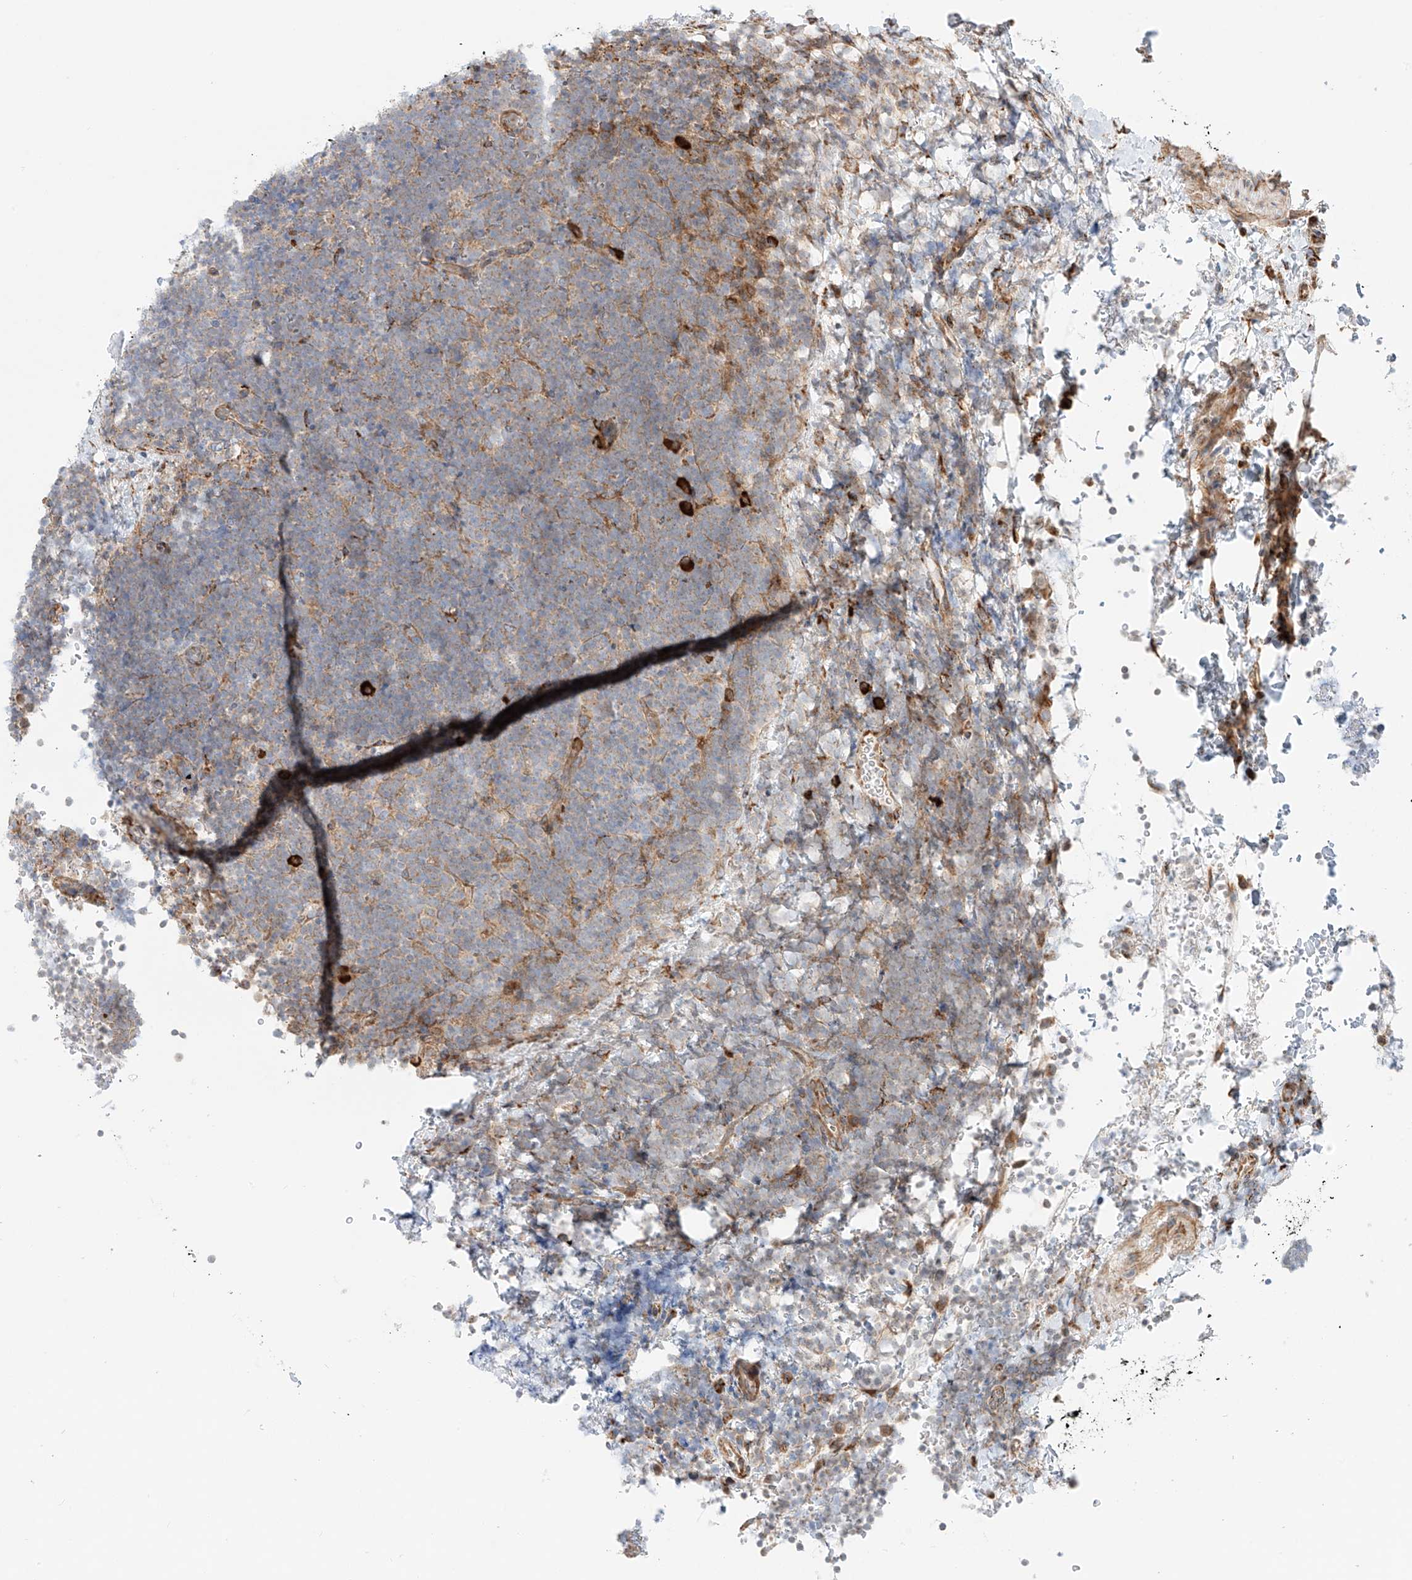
{"staining": {"intensity": "weak", "quantity": "<25%", "location": "cytoplasmic/membranous"}, "tissue": "lymphoma", "cell_type": "Tumor cells", "image_type": "cancer", "snomed": [{"axis": "morphology", "description": "Malignant lymphoma, non-Hodgkin's type, High grade"}, {"axis": "topography", "description": "Lymph node"}], "caption": "An image of high-grade malignant lymphoma, non-Hodgkin's type stained for a protein reveals no brown staining in tumor cells.", "gene": "EIPR1", "patient": {"sex": "male", "age": 13}}